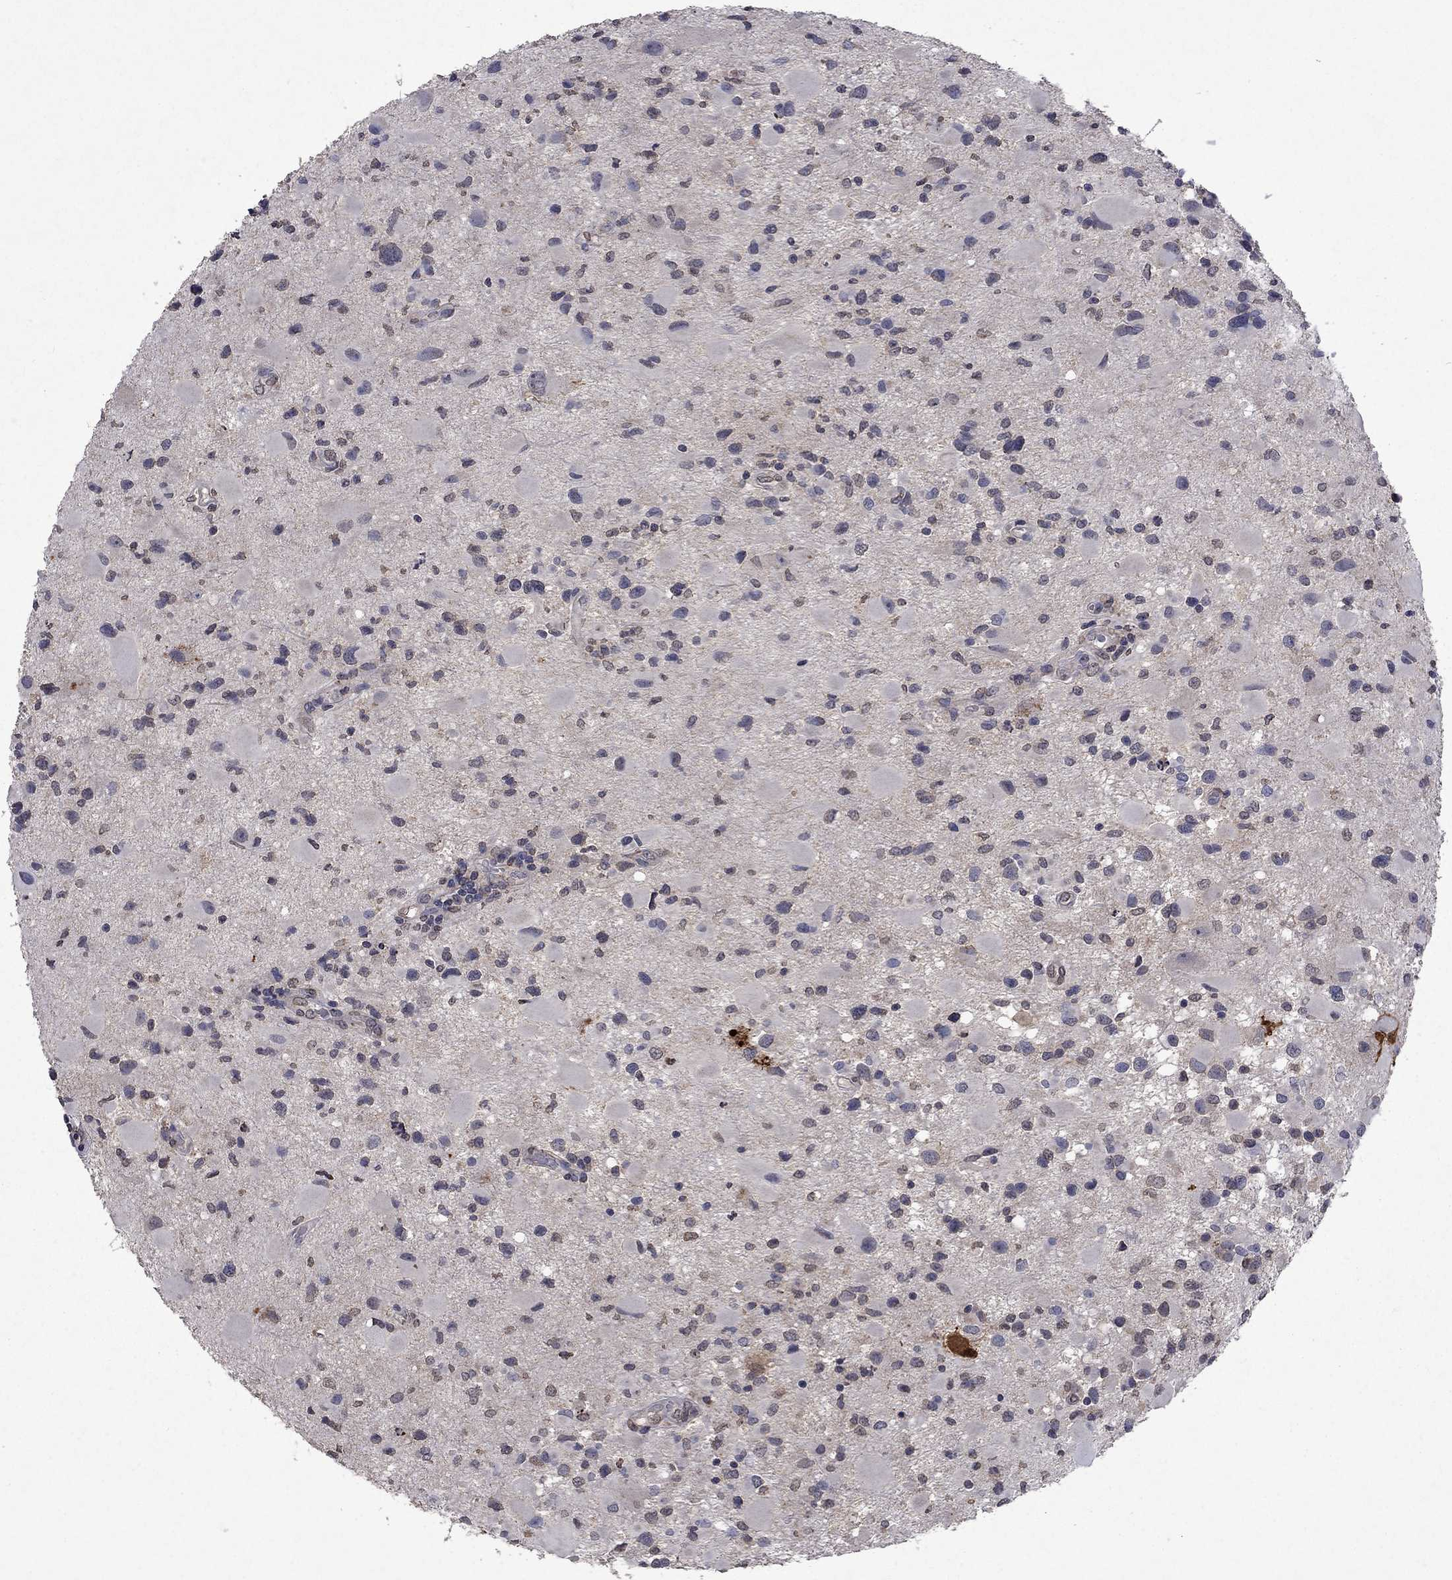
{"staining": {"intensity": "weak", "quantity": "<25%", "location": "nuclear"}, "tissue": "glioma", "cell_type": "Tumor cells", "image_type": "cancer", "snomed": [{"axis": "morphology", "description": "Glioma, malignant, Low grade"}, {"axis": "topography", "description": "Brain"}], "caption": "There is no significant positivity in tumor cells of malignant glioma (low-grade). (Stains: DAB (3,3'-diaminobenzidine) immunohistochemistry with hematoxylin counter stain, Microscopy: brightfield microscopy at high magnification).", "gene": "TTC38", "patient": {"sex": "female", "age": 32}}